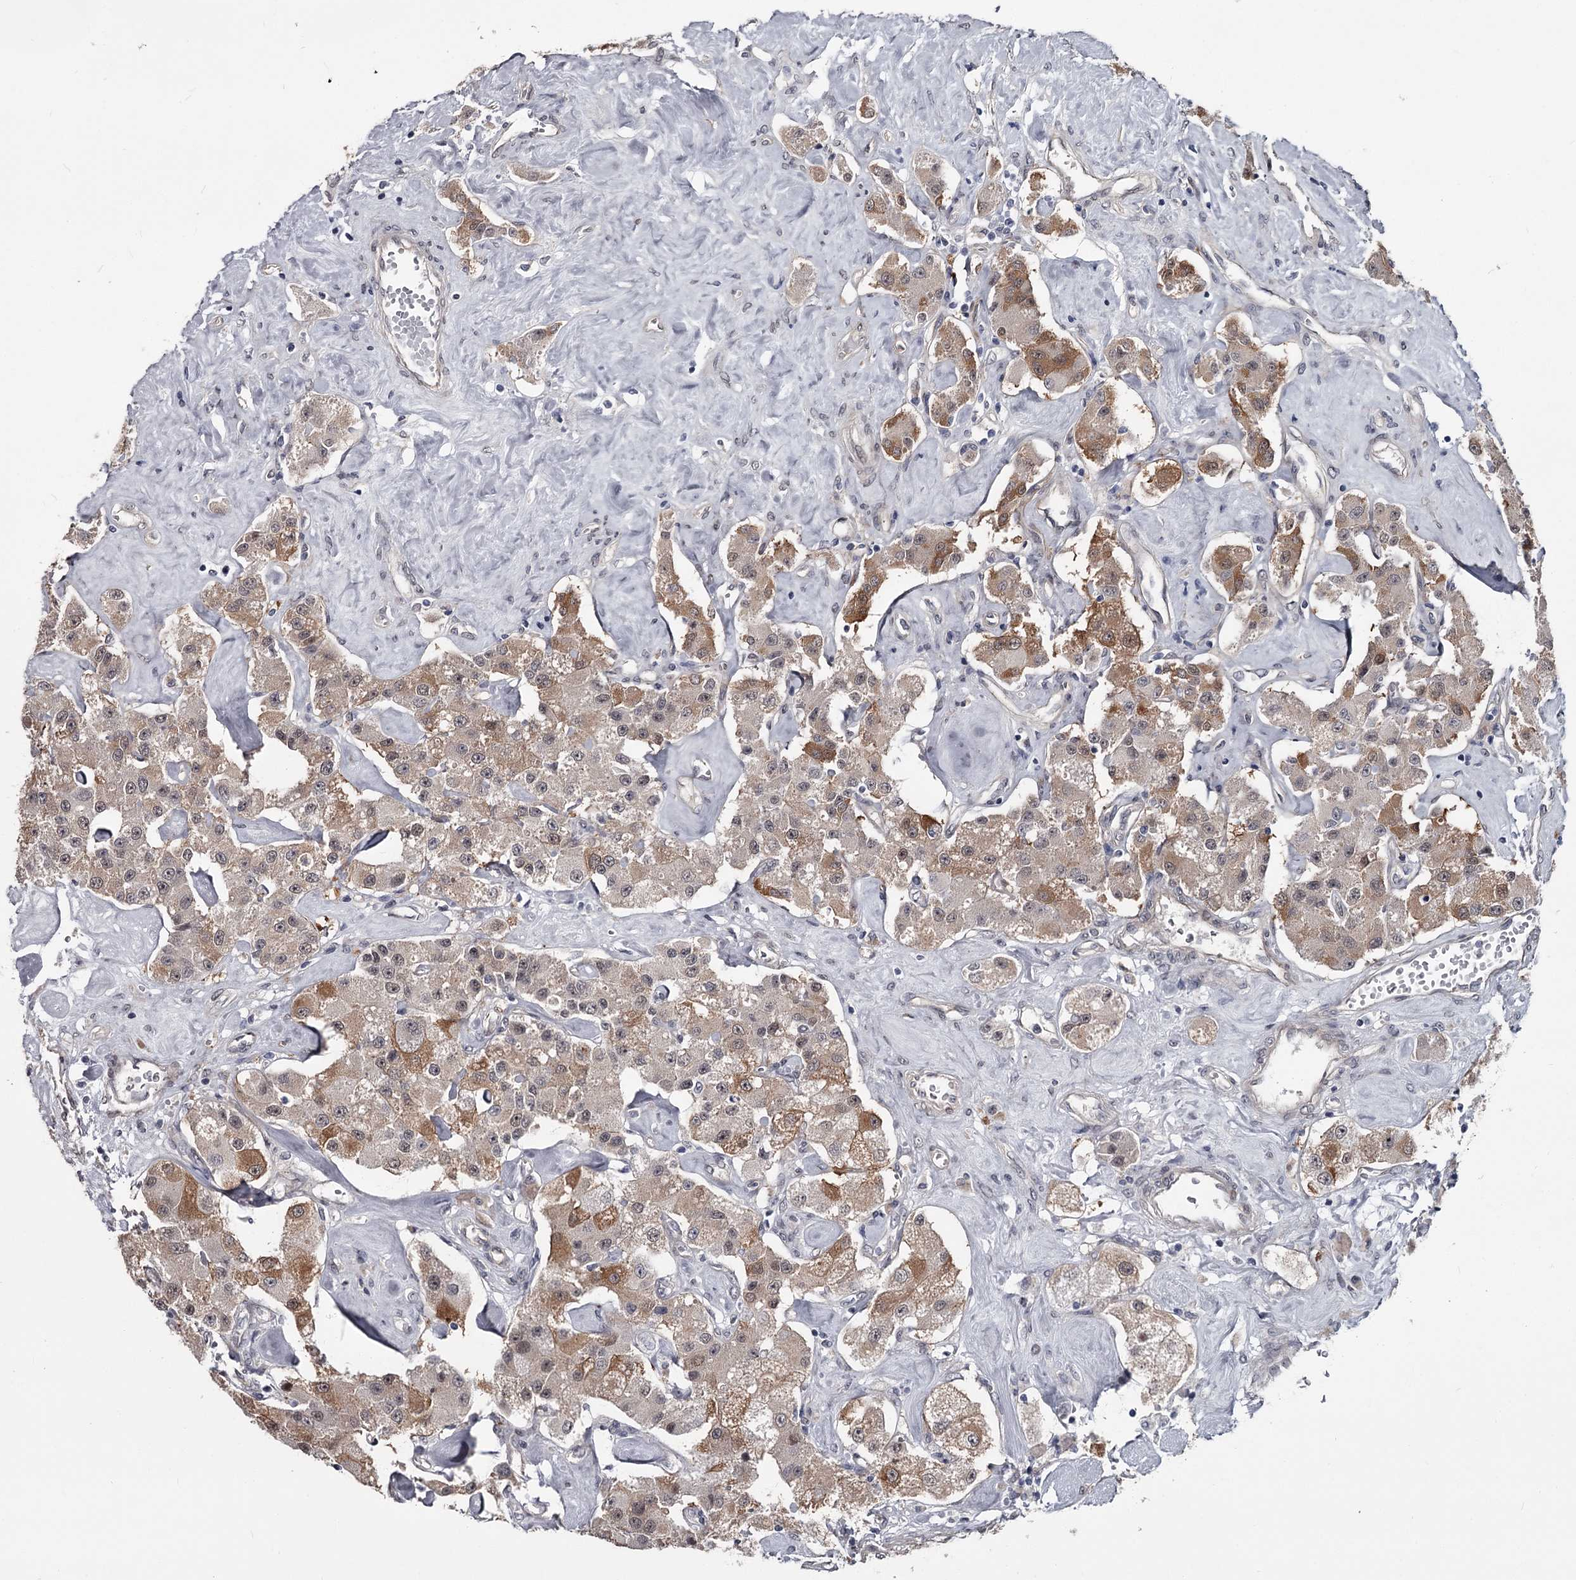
{"staining": {"intensity": "moderate", "quantity": ">75%", "location": "cytoplasmic/membranous"}, "tissue": "carcinoid", "cell_type": "Tumor cells", "image_type": "cancer", "snomed": [{"axis": "morphology", "description": "Carcinoid, malignant, NOS"}, {"axis": "topography", "description": "Pancreas"}], "caption": "IHC of carcinoid reveals medium levels of moderate cytoplasmic/membranous expression in about >75% of tumor cells. The protein of interest is stained brown, and the nuclei are stained in blue (DAB (3,3'-diaminobenzidine) IHC with brightfield microscopy, high magnification).", "gene": "PRPF40B", "patient": {"sex": "male", "age": 41}}